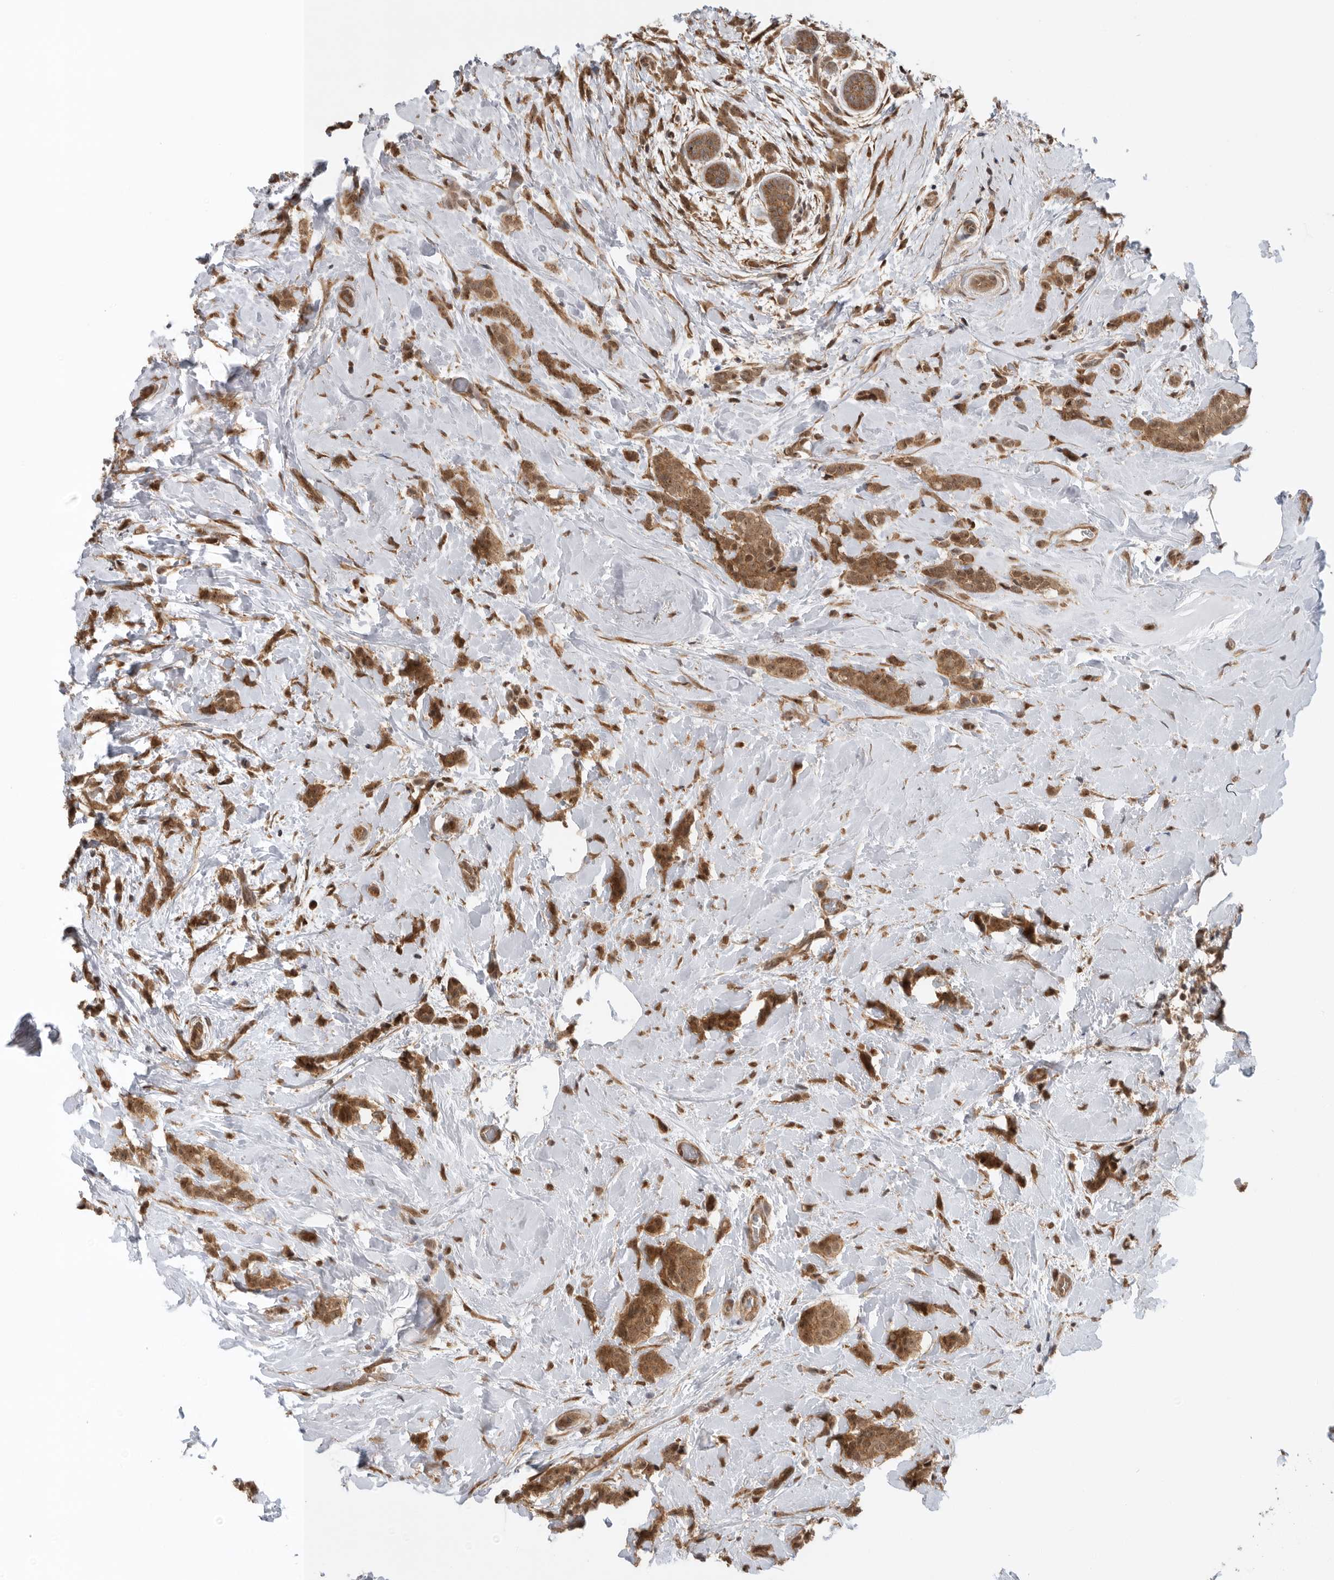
{"staining": {"intensity": "moderate", "quantity": ">75%", "location": "cytoplasmic/membranous,nuclear"}, "tissue": "breast cancer", "cell_type": "Tumor cells", "image_type": "cancer", "snomed": [{"axis": "morphology", "description": "Lobular carcinoma, in situ"}, {"axis": "morphology", "description": "Lobular carcinoma"}, {"axis": "topography", "description": "Breast"}], "caption": "Human breast cancer stained with a protein marker shows moderate staining in tumor cells.", "gene": "VPS50", "patient": {"sex": "female", "age": 41}}